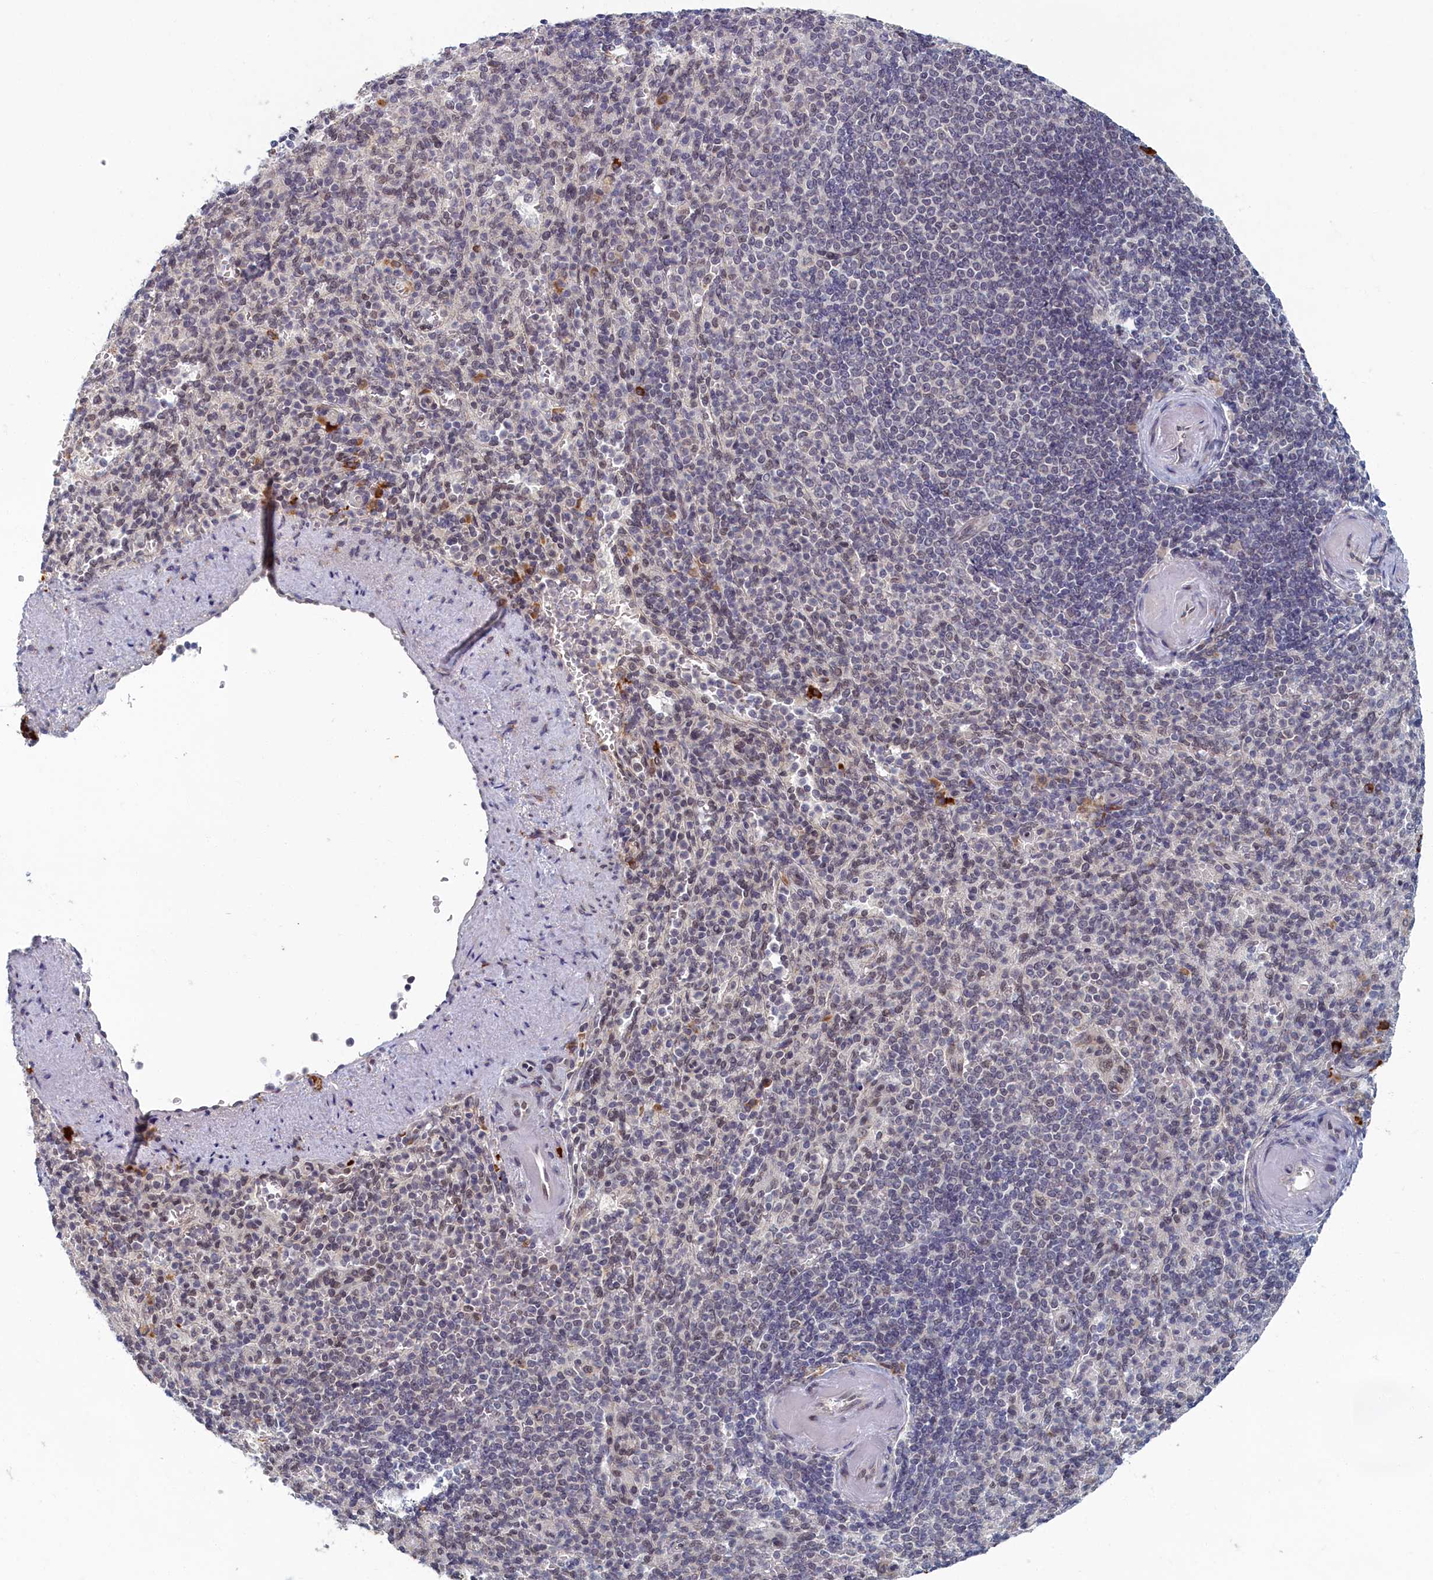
{"staining": {"intensity": "weak", "quantity": "<25%", "location": "nuclear"}, "tissue": "spleen", "cell_type": "Cells in red pulp", "image_type": "normal", "snomed": [{"axis": "morphology", "description": "Normal tissue, NOS"}, {"axis": "topography", "description": "Spleen"}], "caption": "A high-resolution micrograph shows immunohistochemistry staining of benign spleen, which demonstrates no significant positivity in cells in red pulp. (Brightfield microscopy of DAB immunohistochemistry (IHC) at high magnification).", "gene": "DNAJC17", "patient": {"sex": "female", "age": 74}}